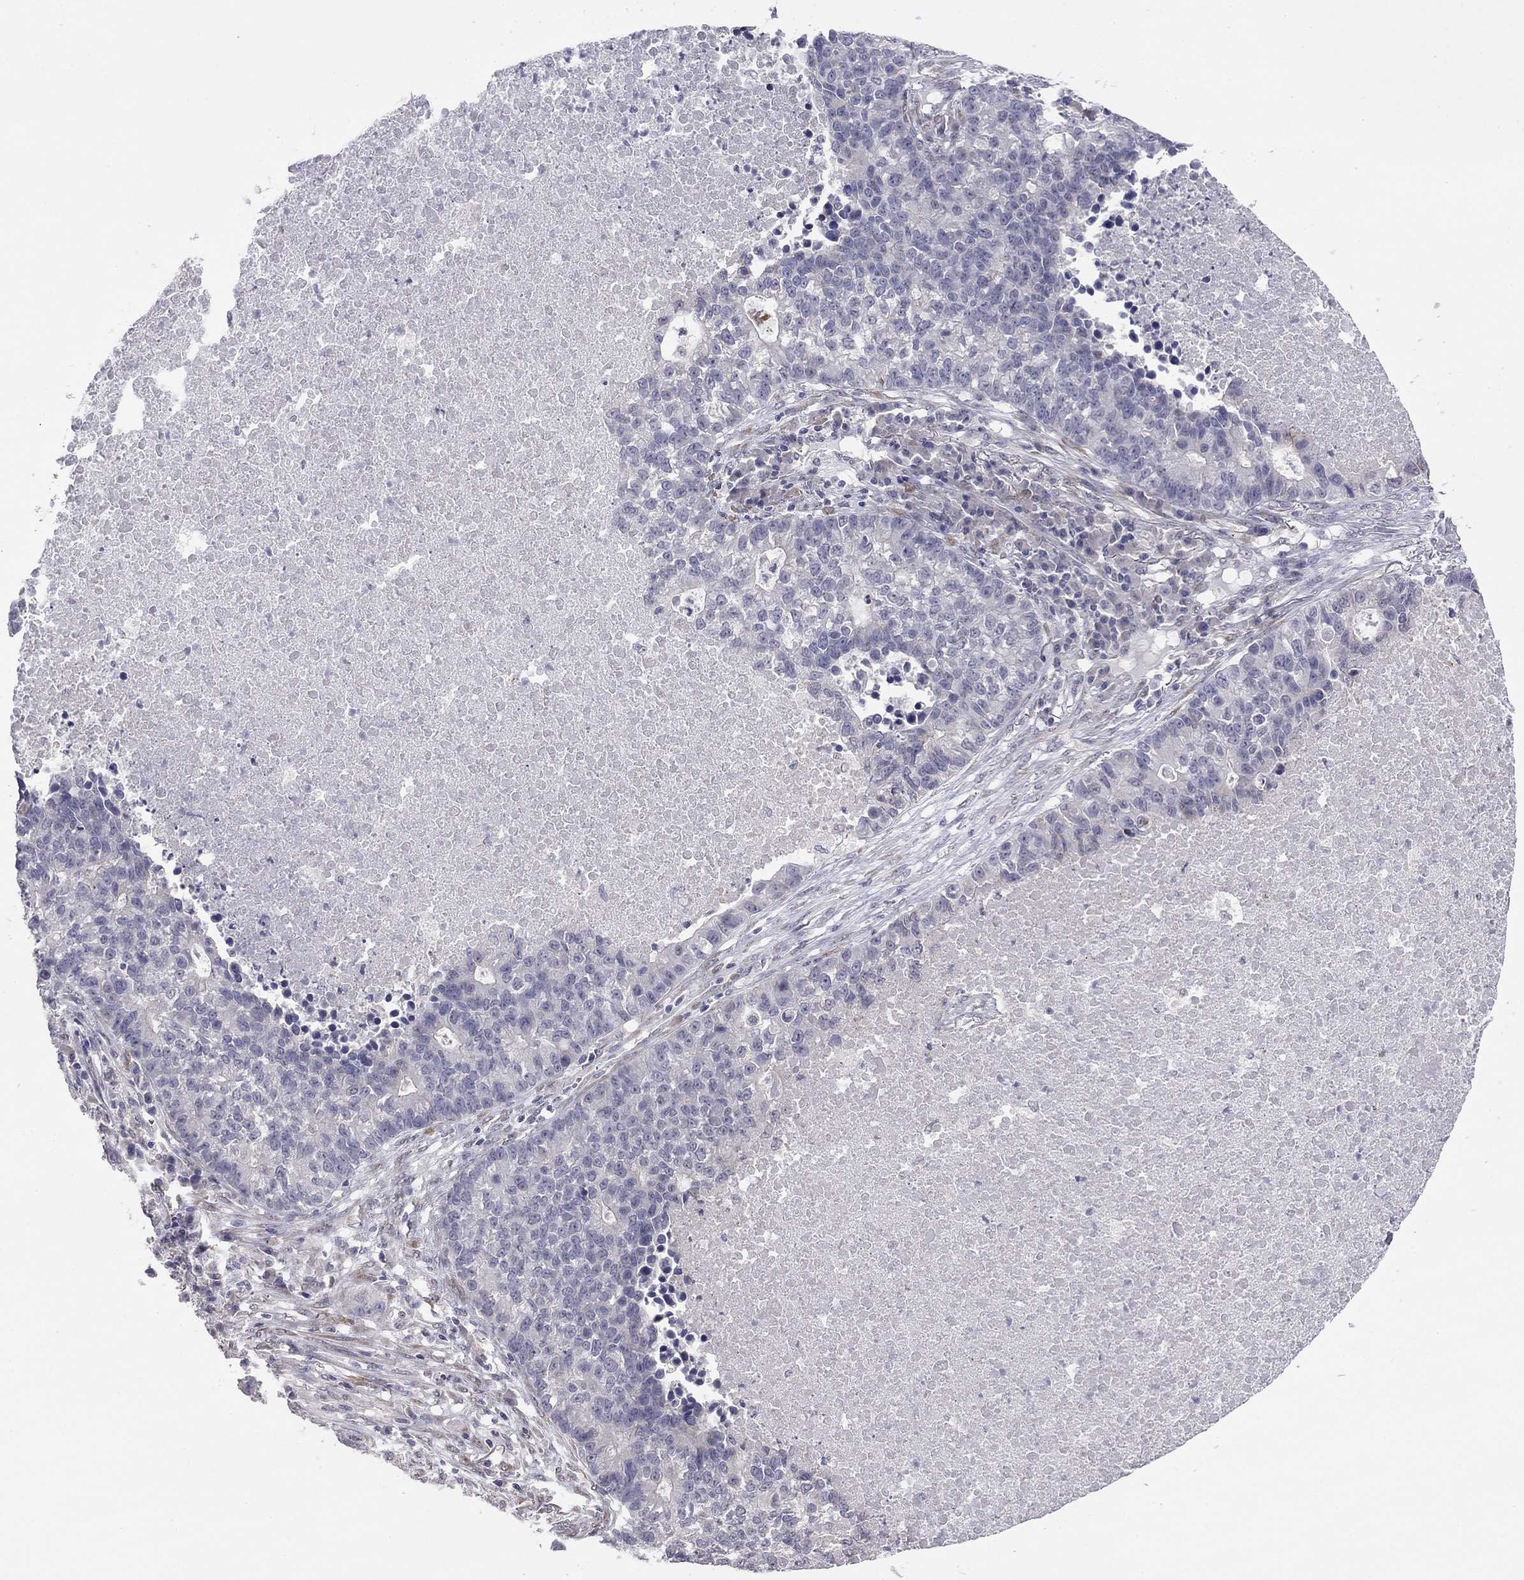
{"staining": {"intensity": "negative", "quantity": "none", "location": "none"}, "tissue": "lung cancer", "cell_type": "Tumor cells", "image_type": "cancer", "snomed": [{"axis": "morphology", "description": "Adenocarcinoma, NOS"}, {"axis": "topography", "description": "Lung"}], "caption": "Tumor cells are negative for protein expression in human lung cancer (adenocarcinoma). (DAB immunohistochemistry (IHC) visualized using brightfield microscopy, high magnification).", "gene": "PRRT2", "patient": {"sex": "male", "age": 57}}